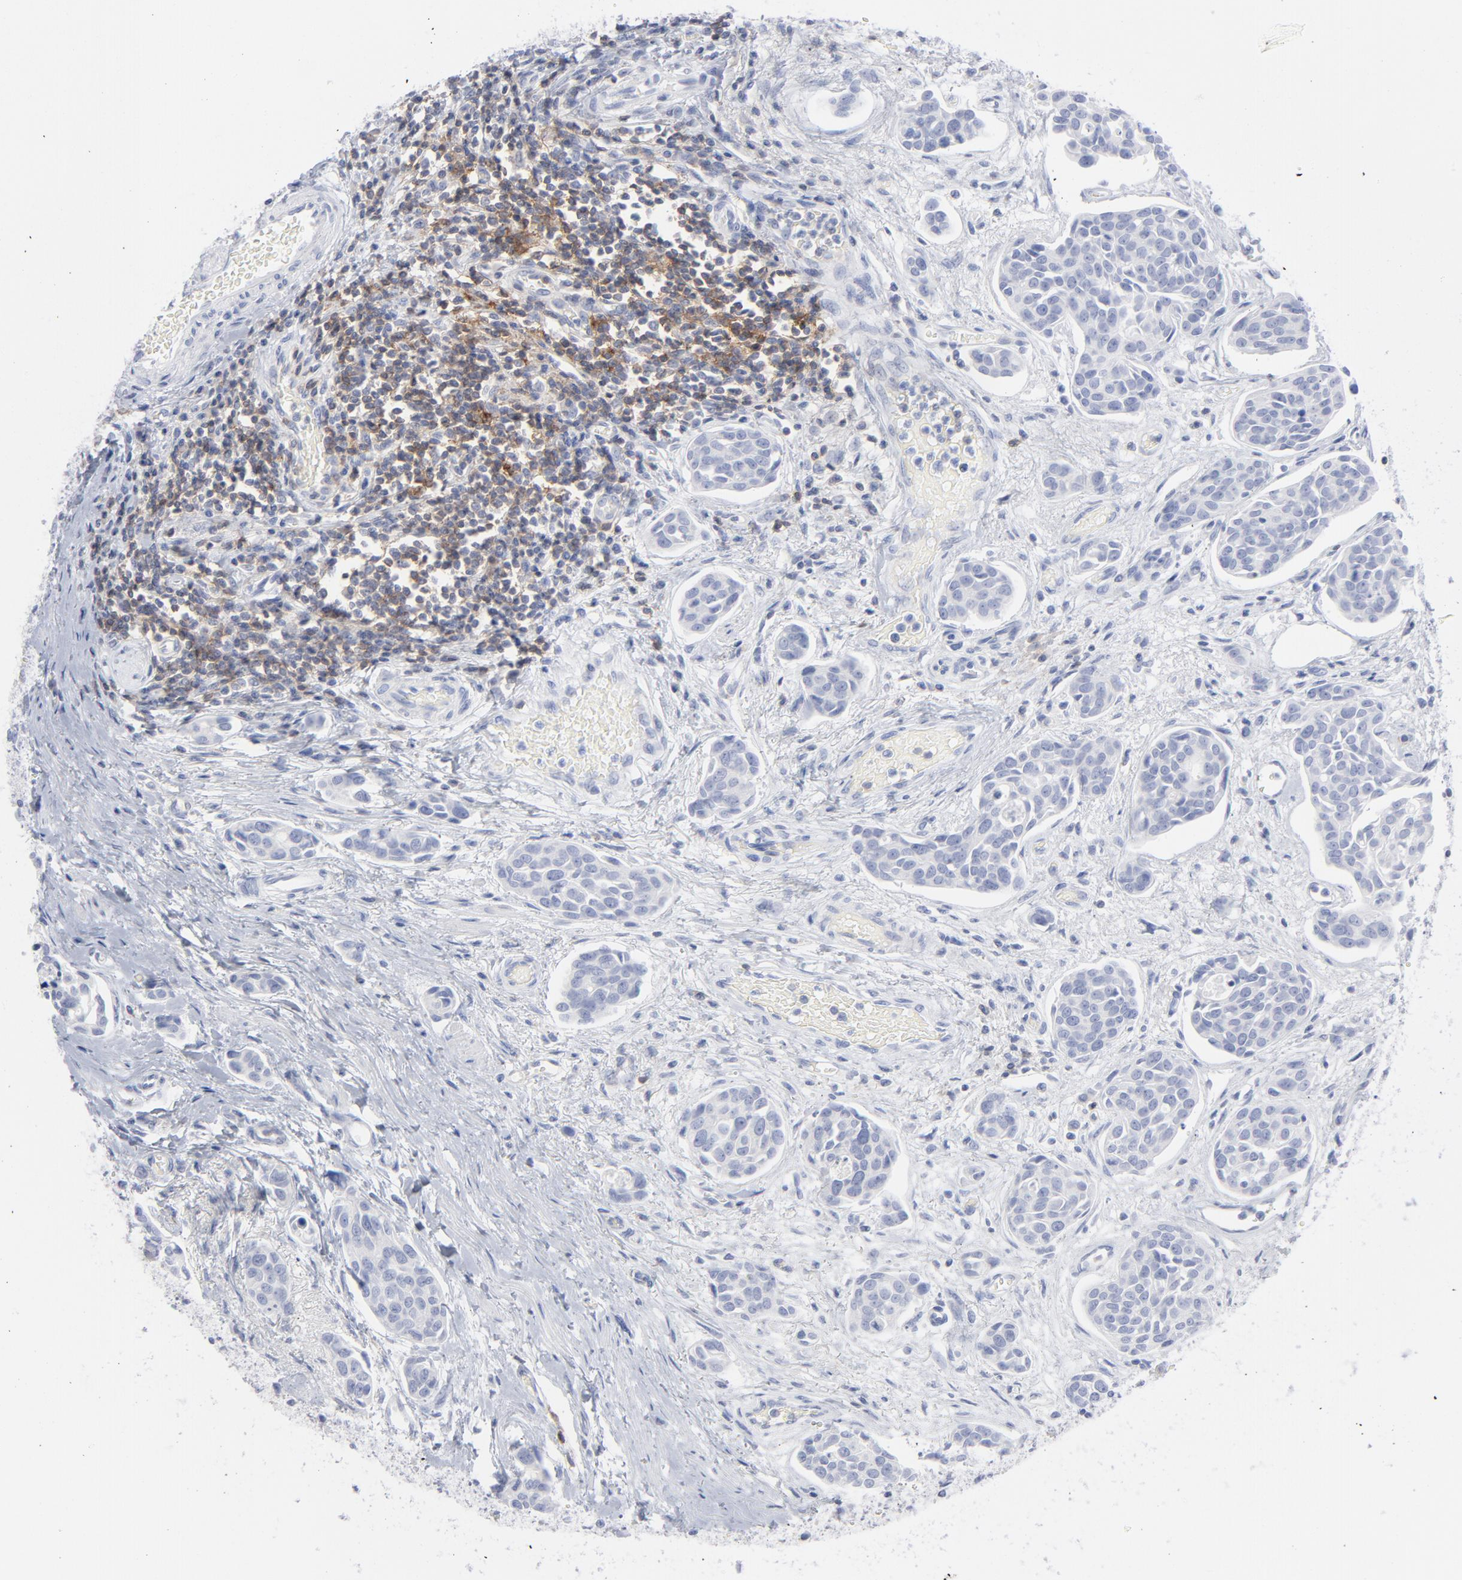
{"staining": {"intensity": "negative", "quantity": "none", "location": "none"}, "tissue": "urothelial cancer", "cell_type": "Tumor cells", "image_type": "cancer", "snomed": [{"axis": "morphology", "description": "Urothelial carcinoma, High grade"}, {"axis": "topography", "description": "Urinary bladder"}], "caption": "High magnification brightfield microscopy of urothelial cancer stained with DAB (brown) and counterstained with hematoxylin (blue): tumor cells show no significant expression.", "gene": "P2RY8", "patient": {"sex": "male", "age": 78}}